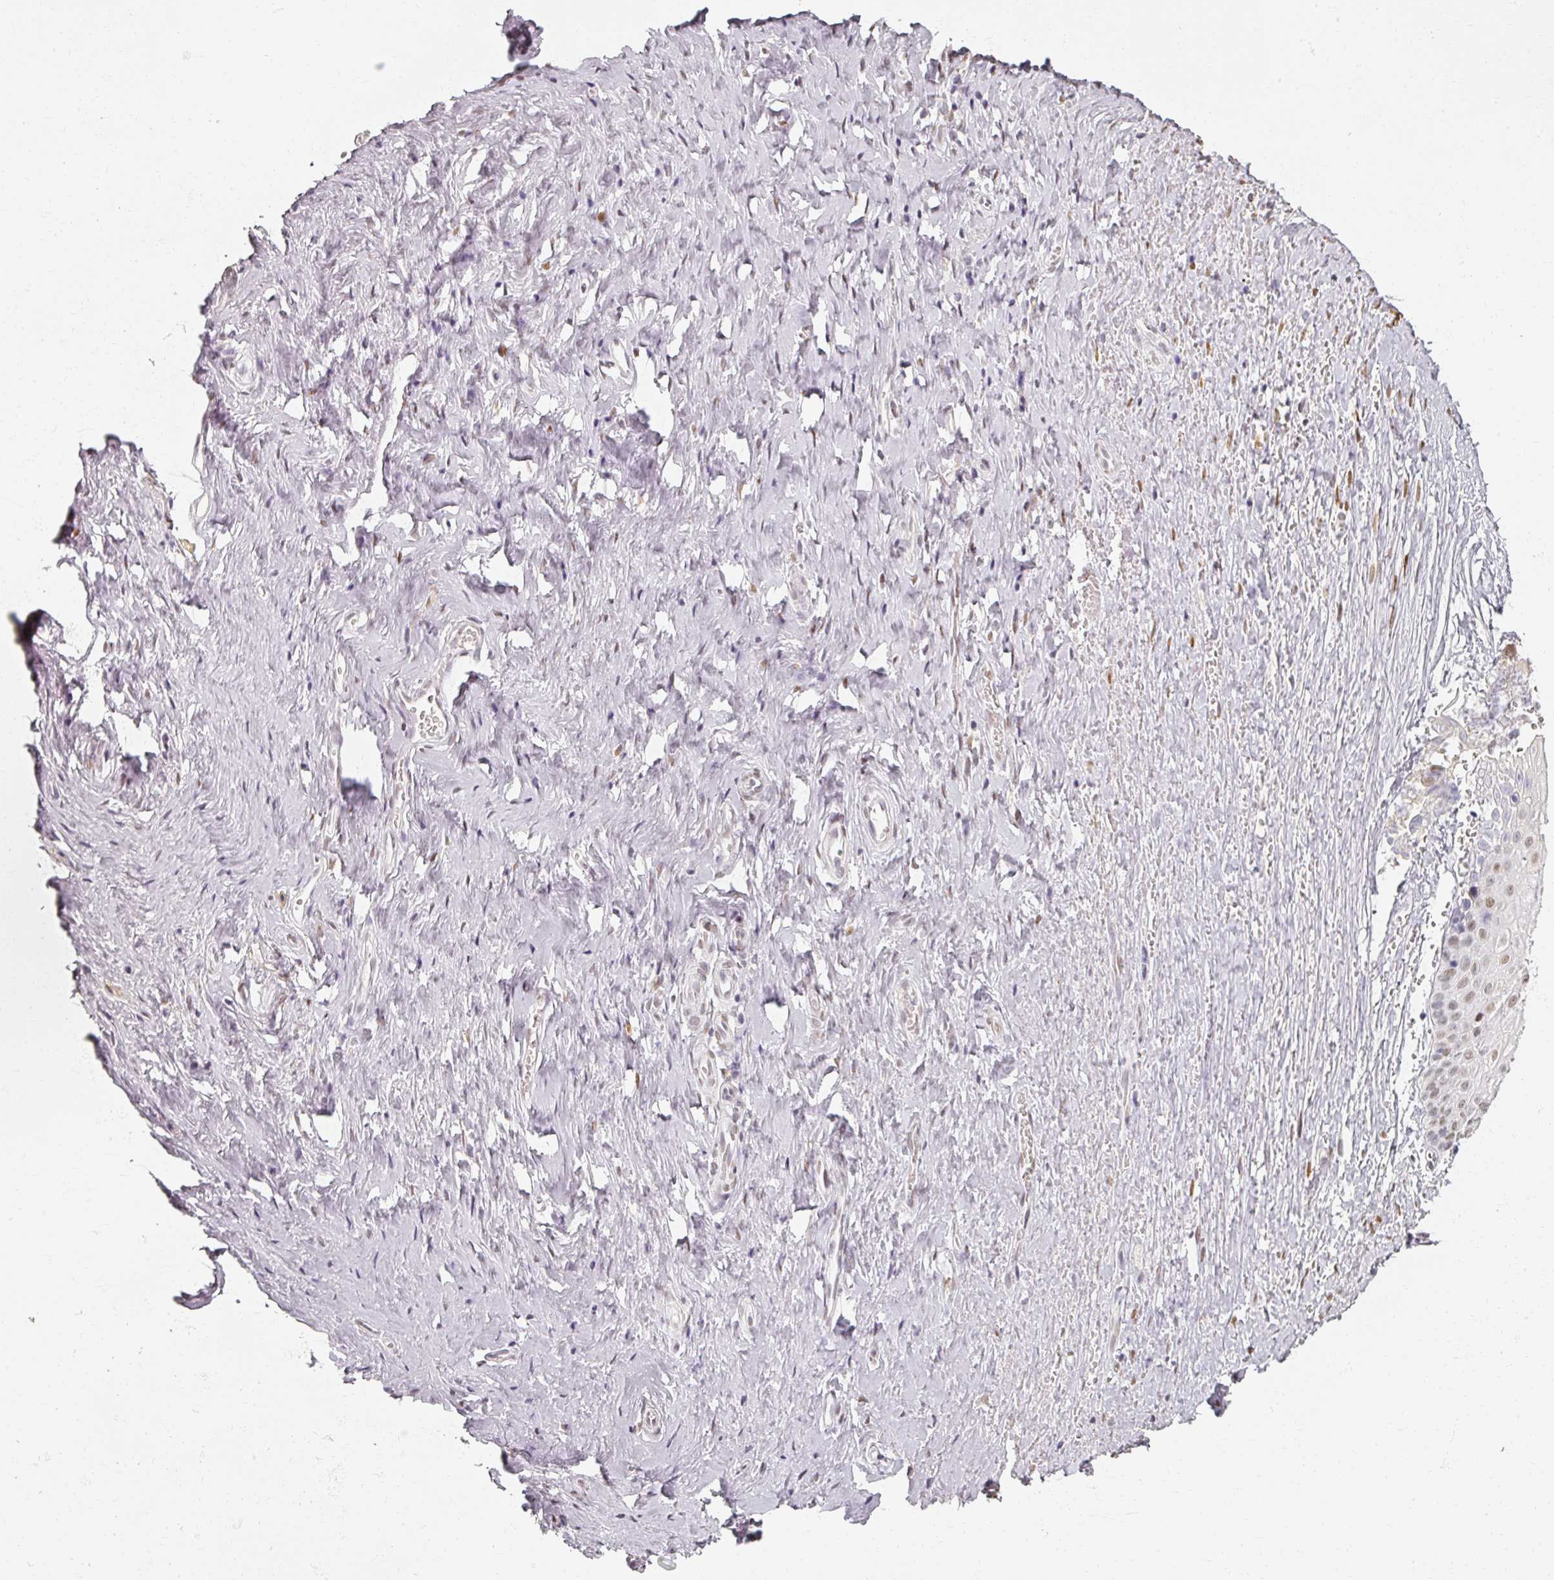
{"staining": {"intensity": "moderate", "quantity": ">75%", "location": "cytoplasmic/membranous,nuclear"}, "tissue": "vagina", "cell_type": "Squamous epithelial cells", "image_type": "normal", "snomed": [{"axis": "morphology", "description": "Normal tissue, NOS"}, {"axis": "topography", "description": "Vagina"}], "caption": "High-power microscopy captured an immunohistochemistry photomicrograph of benign vagina, revealing moderate cytoplasmic/membranous,nuclear positivity in about >75% of squamous epithelial cells.", "gene": "RIPOR3", "patient": {"sex": "female", "age": 59}}